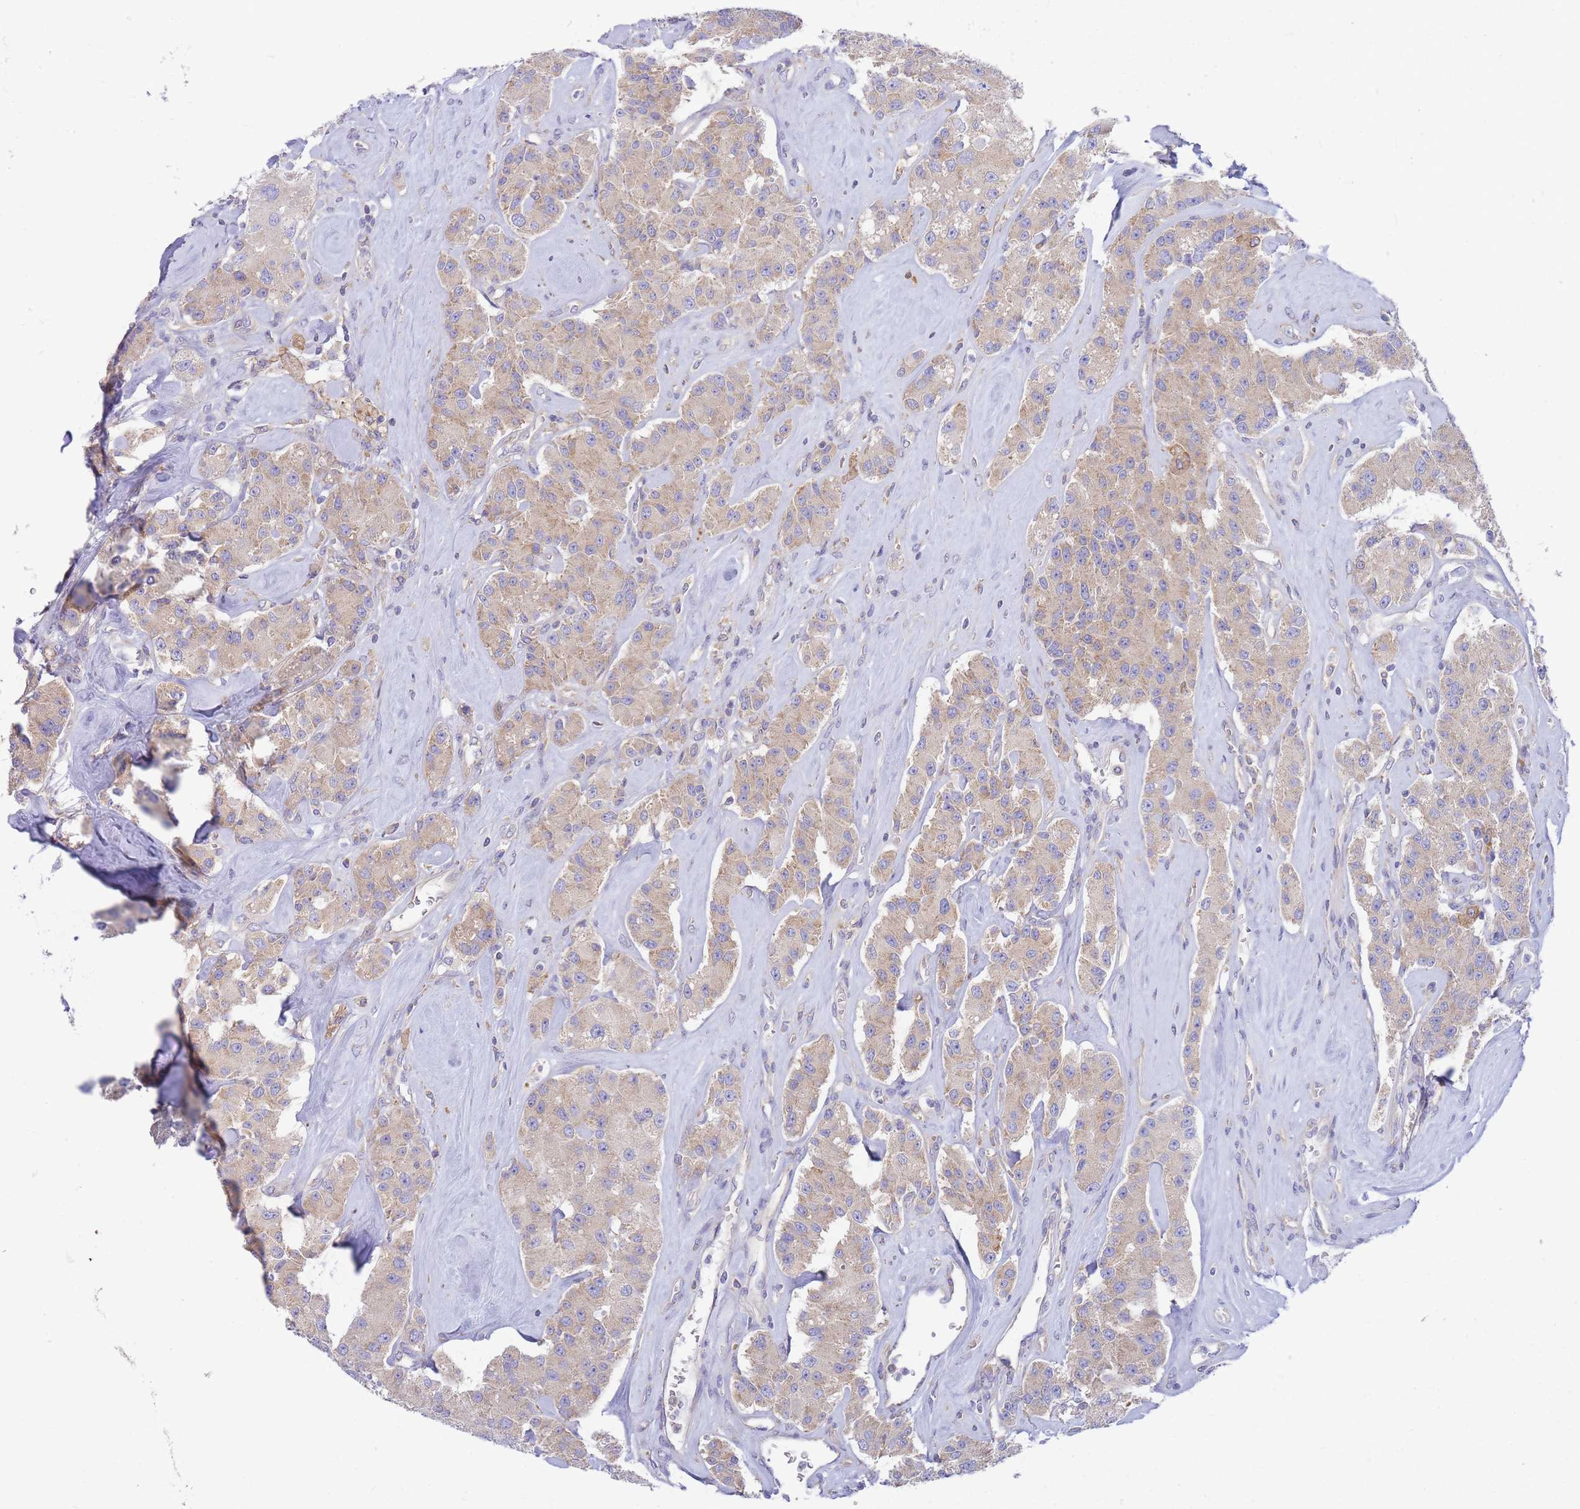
{"staining": {"intensity": "weak", "quantity": ">75%", "location": "cytoplasmic/membranous"}, "tissue": "carcinoid", "cell_type": "Tumor cells", "image_type": "cancer", "snomed": [{"axis": "morphology", "description": "Carcinoid, malignant, NOS"}, {"axis": "topography", "description": "Pancreas"}], "caption": "Weak cytoplasmic/membranous protein staining is seen in about >75% of tumor cells in carcinoid.", "gene": "SH2B2", "patient": {"sex": "male", "age": 41}}